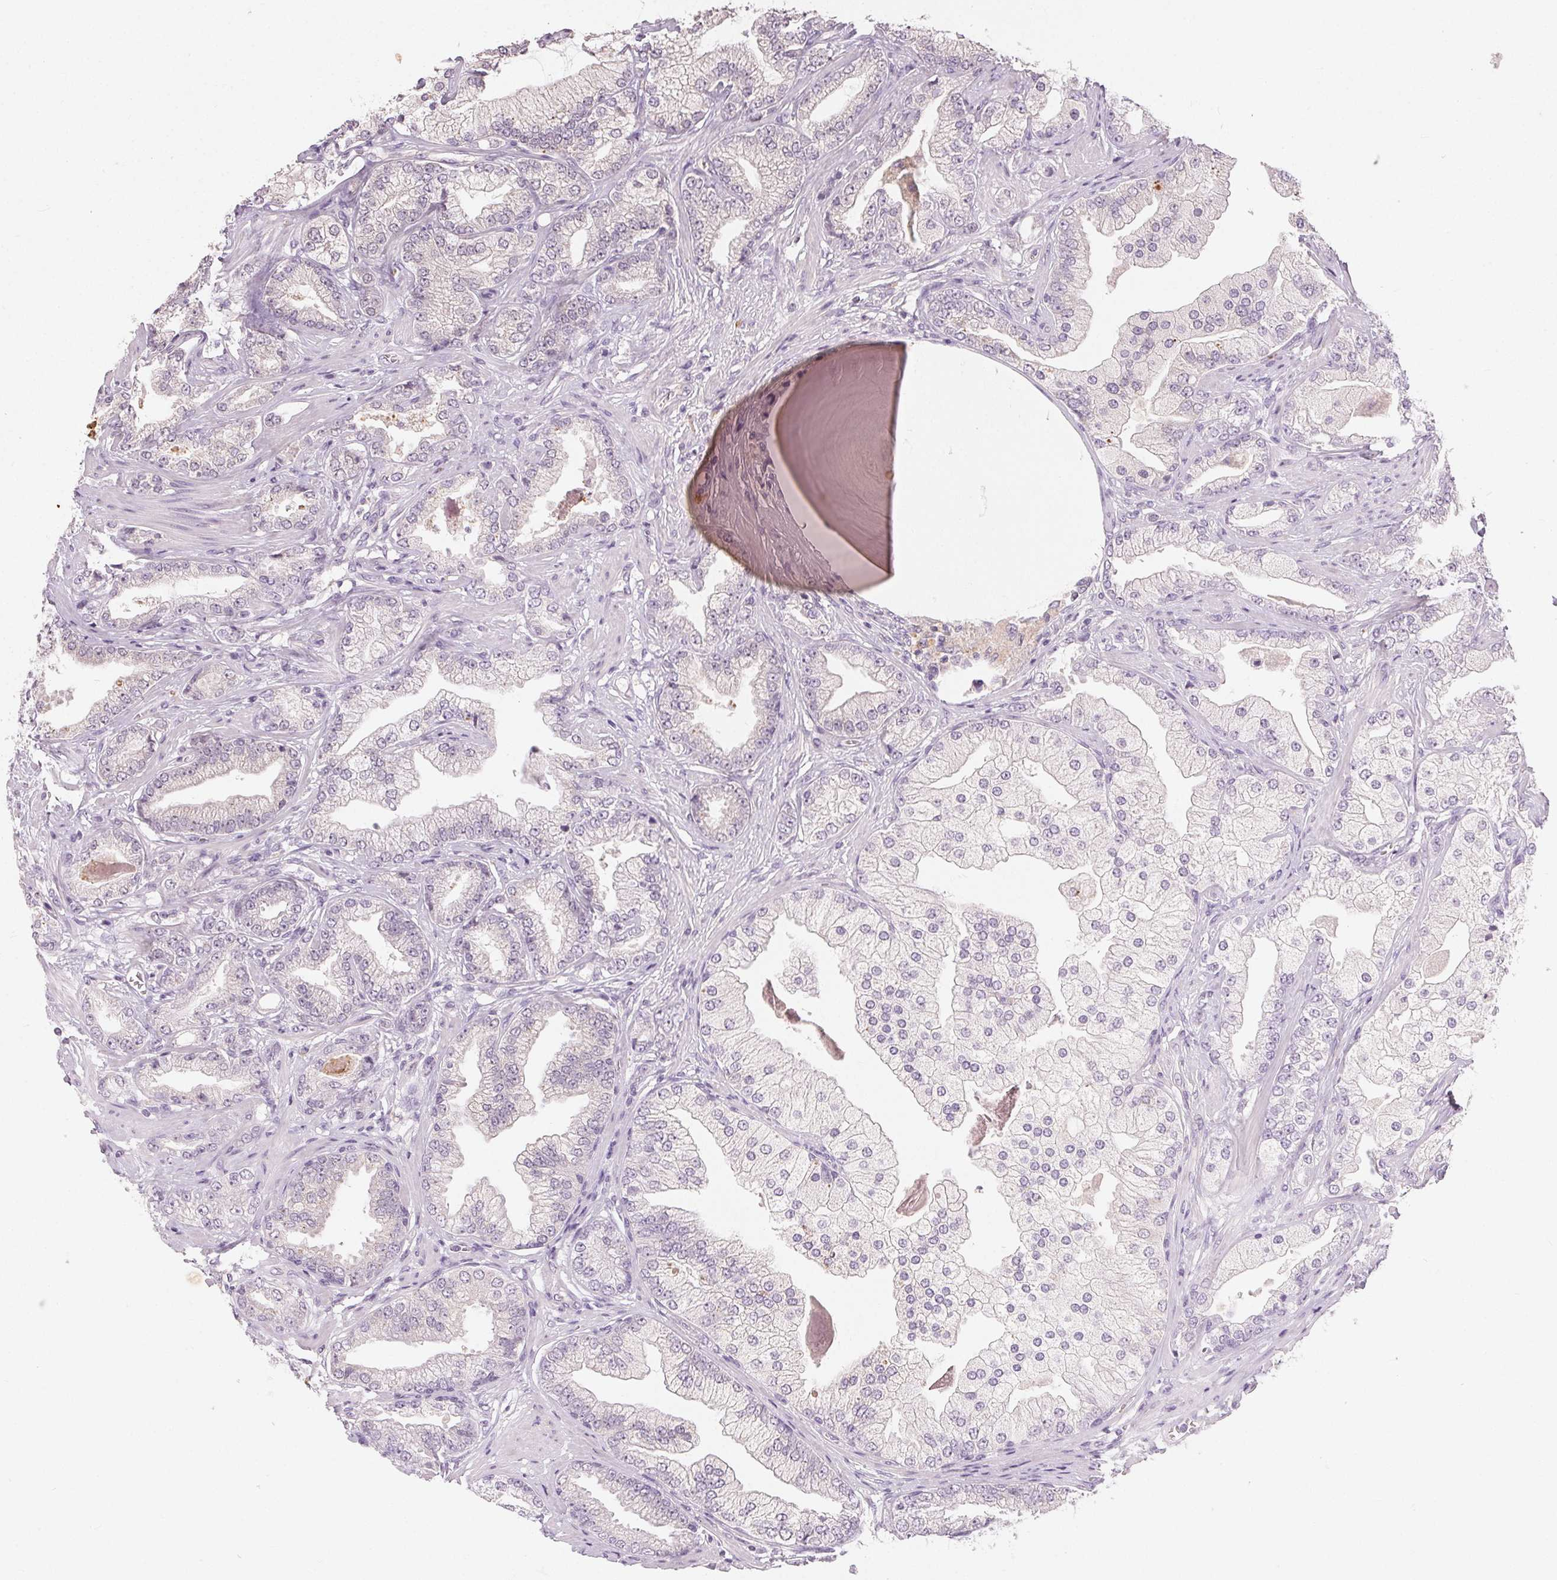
{"staining": {"intensity": "negative", "quantity": "none", "location": "none"}, "tissue": "prostate cancer", "cell_type": "Tumor cells", "image_type": "cancer", "snomed": [{"axis": "morphology", "description": "Adenocarcinoma, Low grade"}, {"axis": "topography", "description": "Prostate"}], "caption": "Immunohistochemistry (IHC) image of low-grade adenocarcinoma (prostate) stained for a protein (brown), which displays no positivity in tumor cells.", "gene": "CLTRN", "patient": {"sex": "male", "age": 61}}